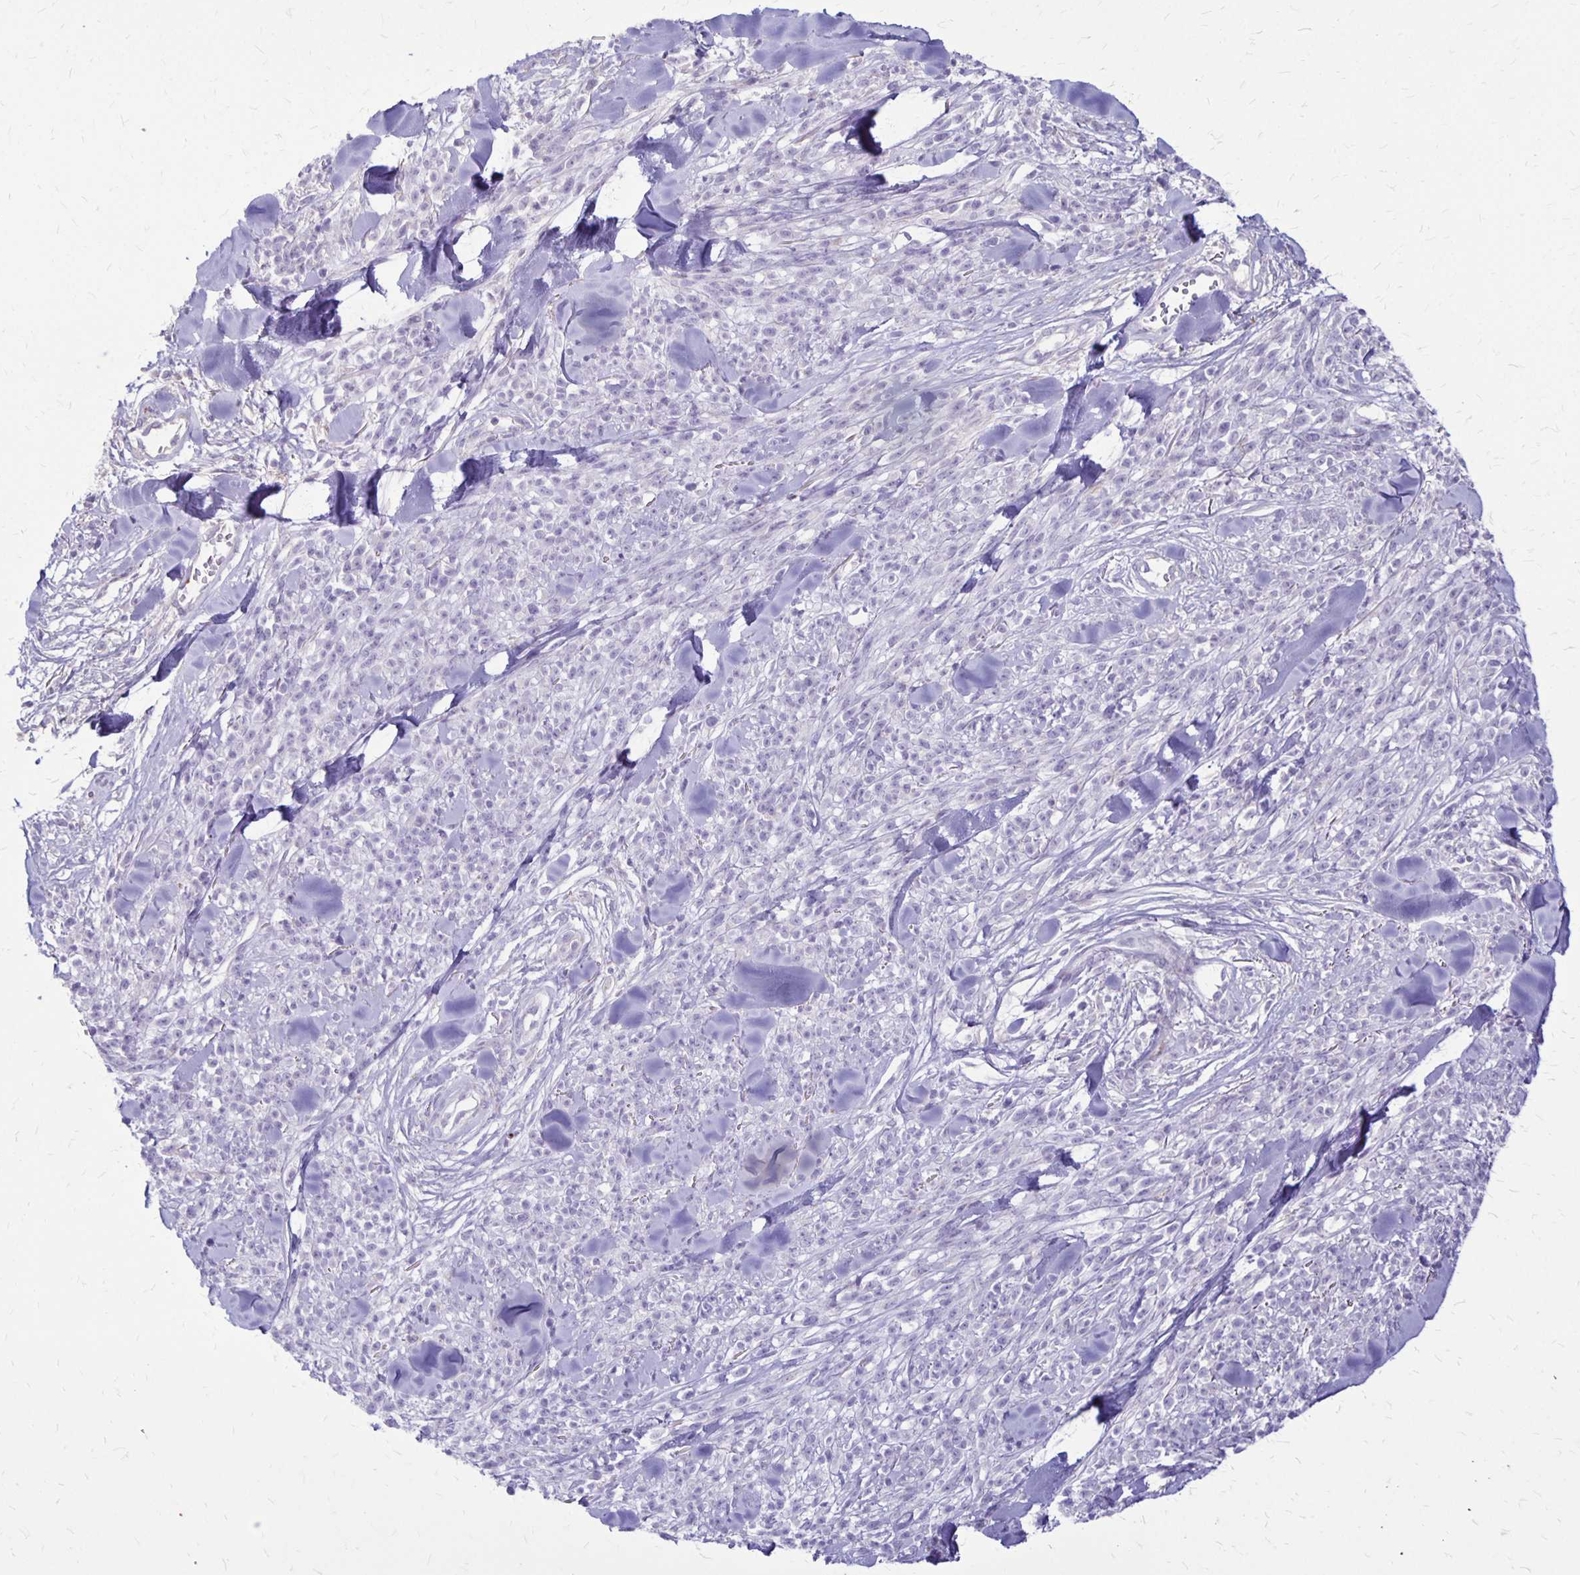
{"staining": {"intensity": "negative", "quantity": "none", "location": "none"}, "tissue": "melanoma", "cell_type": "Tumor cells", "image_type": "cancer", "snomed": [{"axis": "morphology", "description": "Malignant melanoma, NOS"}, {"axis": "topography", "description": "Skin"}, {"axis": "topography", "description": "Skin of trunk"}], "caption": "Tumor cells show no significant protein staining in malignant melanoma.", "gene": "GP9", "patient": {"sex": "male", "age": 74}}